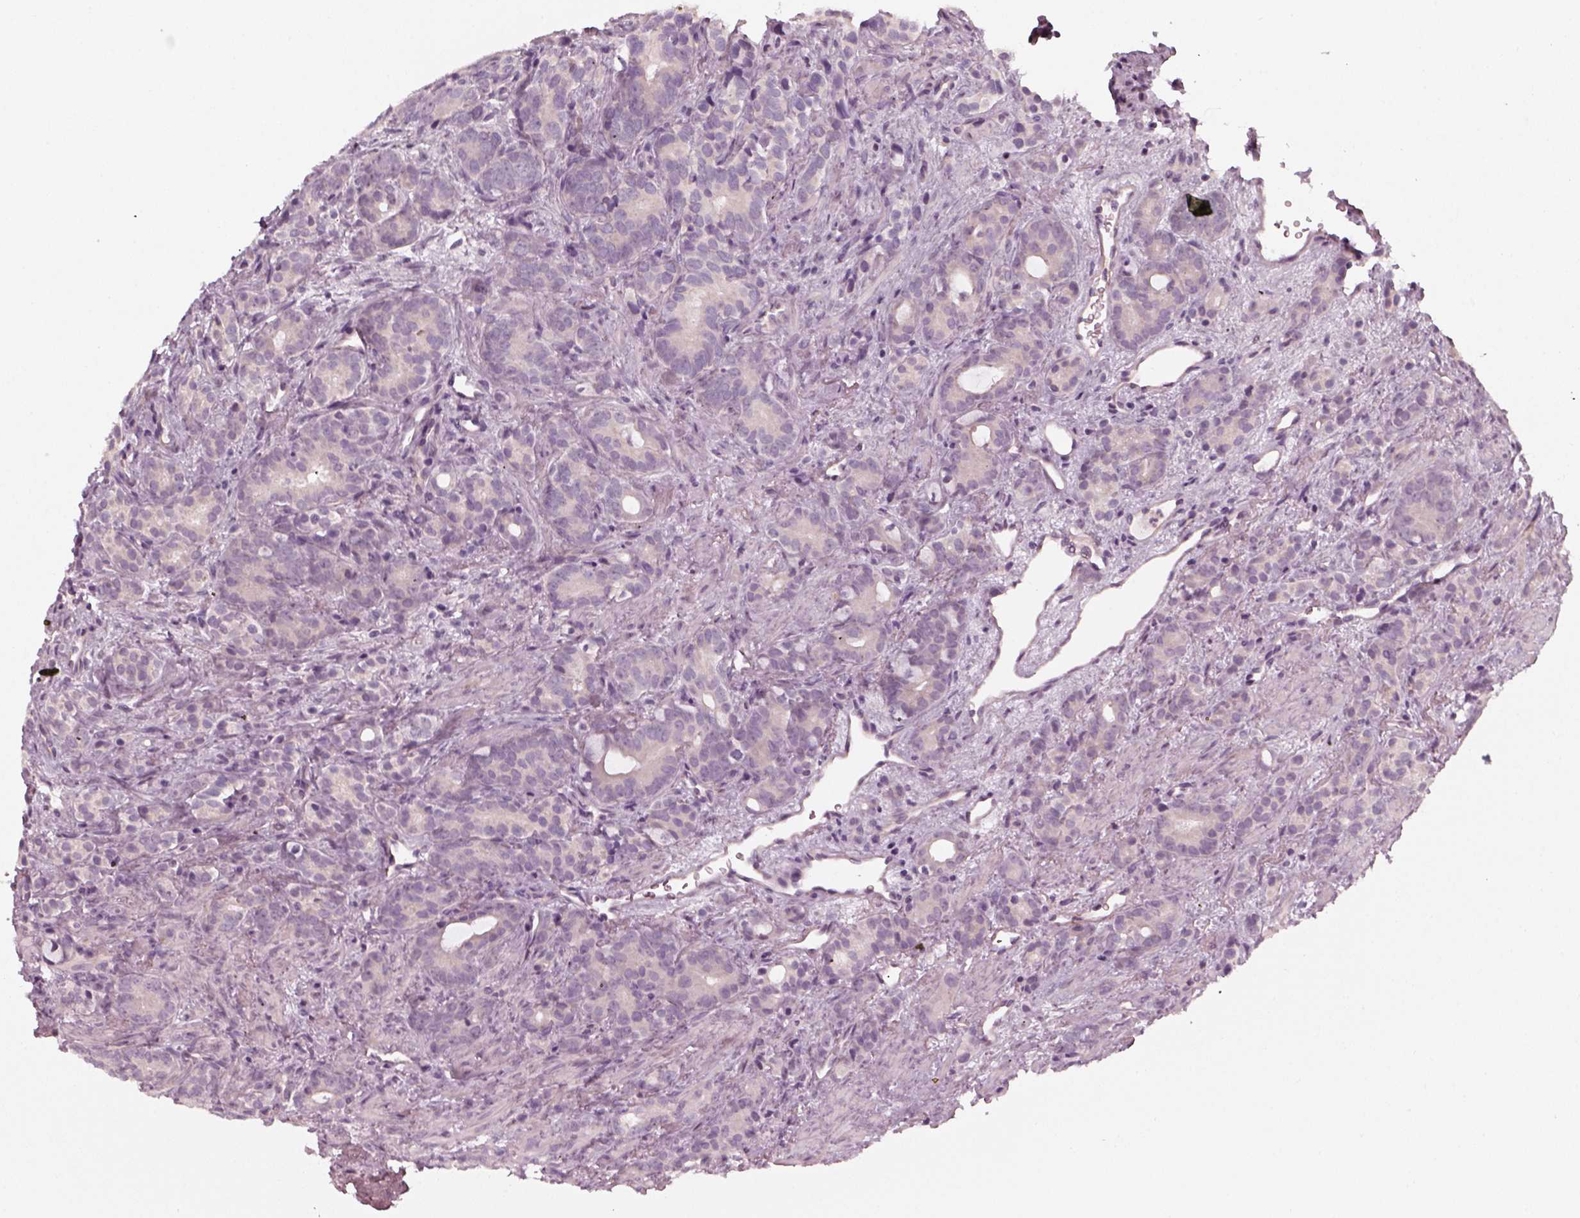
{"staining": {"intensity": "negative", "quantity": "none", "location": "none"}, "tissue": "prostate cancer", "cell_type": "Tumor cells", "image_type": "cancer", "snomed": [{"axis": "morphology", "description": "Adenocarcinoma, High grade"}, {"axis": "topography", "description": "Prostate"}], "caption": "DAB (3,3'-diaminobenzidine) immunohistochemical staining of high-grade adenocarcinoma (prostate) demonstrates no significant positivity in tumor cells.", "gene": "PNMT", "patient": {"sex": "male", "age": 84}}